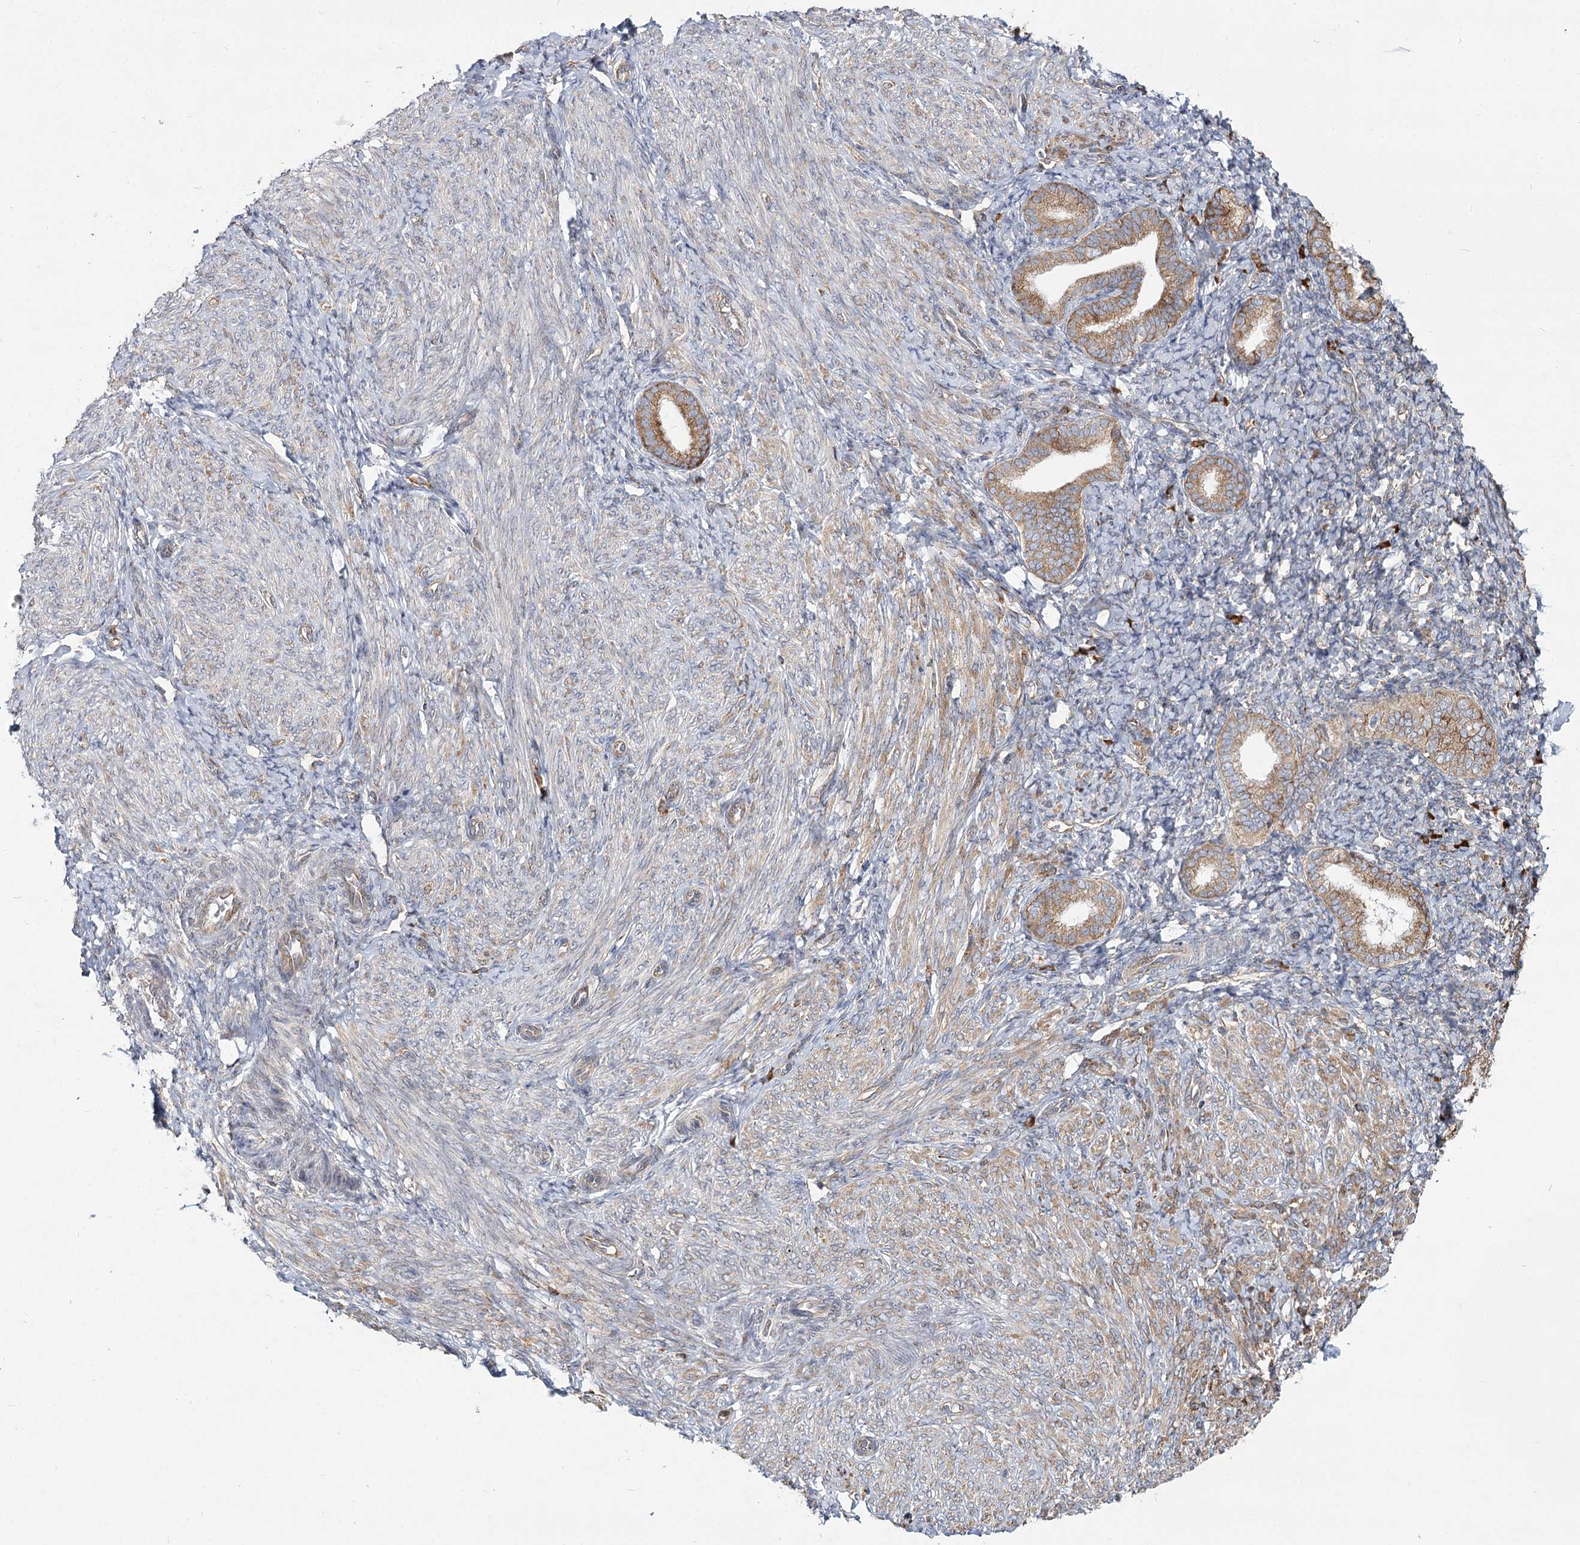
{"staining": {"intensity": "weak", "quantity": "25%-75%", "location": "cytoplasmic/membranous"}, "tissue": "endometrium", "cell_type": "Cells in endometrial stroma", "image_type": "normal", "snomed": [{"axis": "morphology", "description": "Normal tissue, NOS"}, {"axis": "topography", "description": "Endometrium"}], "caption": "Immunohistochemistry (IHC) (DAB) staining of unremarkable endometrium reveals weak cytoplasmic/membranous protein staining in approximately 25%-75% of cells in endometrial stroma.", "gene": "NHLRC2", "patient": {"sex": "female", "age": 72}}